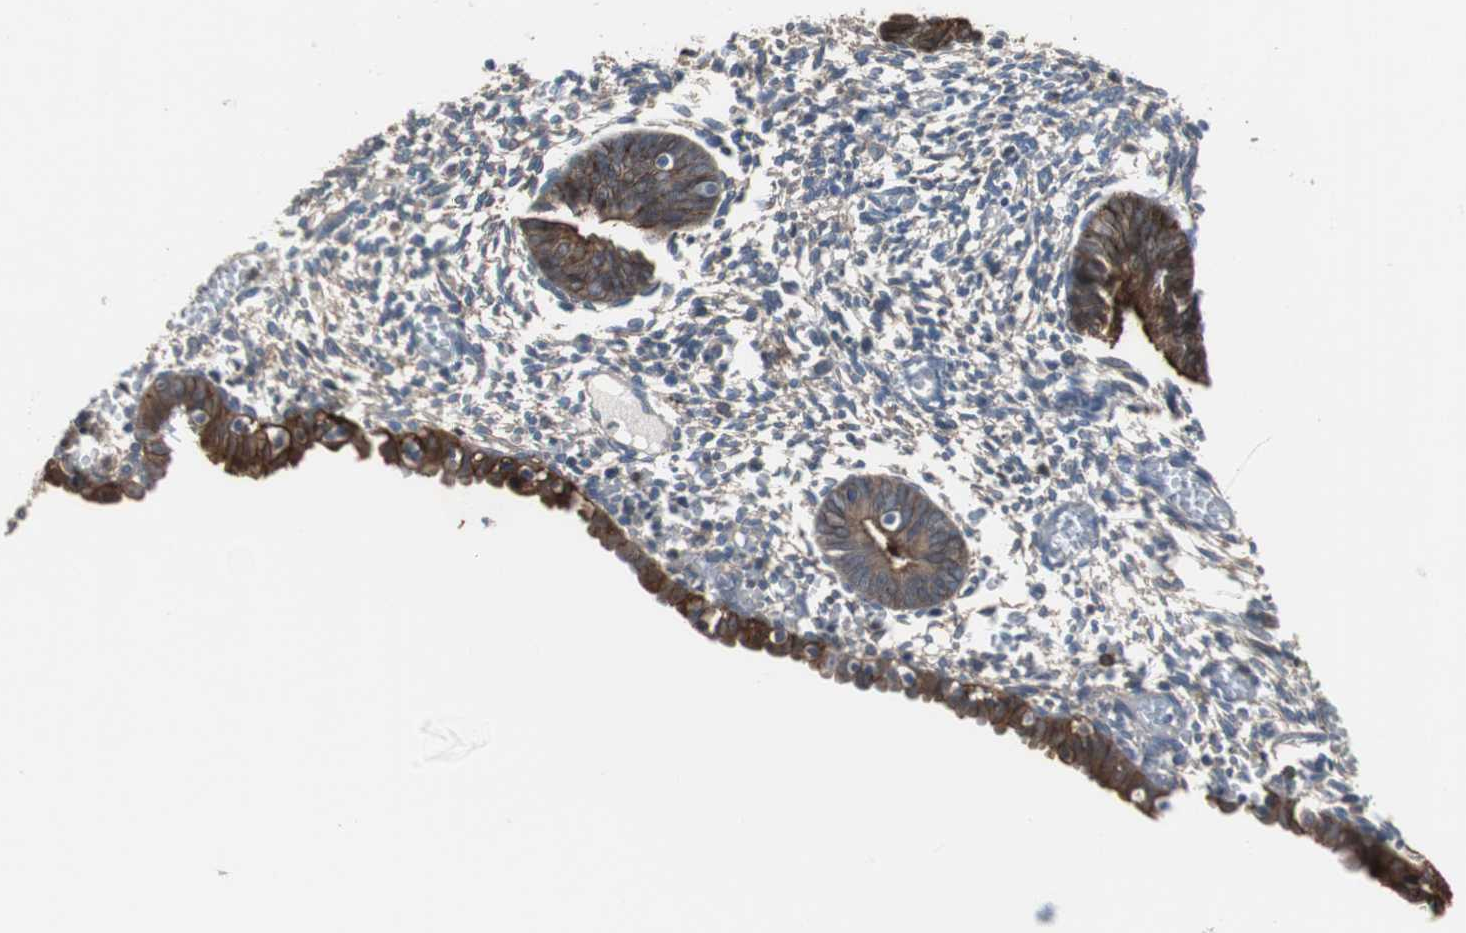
{"staining": {"intensity": "moderate", "quantity": "<25%", "location": "cytoplasmic/membranous"}, "tissue": "endometrium", "cell_type": "Cells in endometrial stroma", "image_type": "normal", "snomed": [{"axis": "morphology", "description": "Normal tissue, NOS"}, {"axis": "morphology", "description": "Atrophy, NOS"}, {"axis": "topography", "description": "Uterus"}, {"axis": "topography", "description": "Endometrium"}], "caption": "An immunohistochemistry (IHC) image of unremarkable tissue is shown. Protein staining in brown labels moderate cytoplasmic/membranous positivity in endometrium within cells in endometrial stroma. The staining was performed using DAB, with brown indicating positive protein expression. Nuclei are stained blue with hematoxylin.", "gene": "ANXA4", "patient": {"sex": "female", "age": 68}}